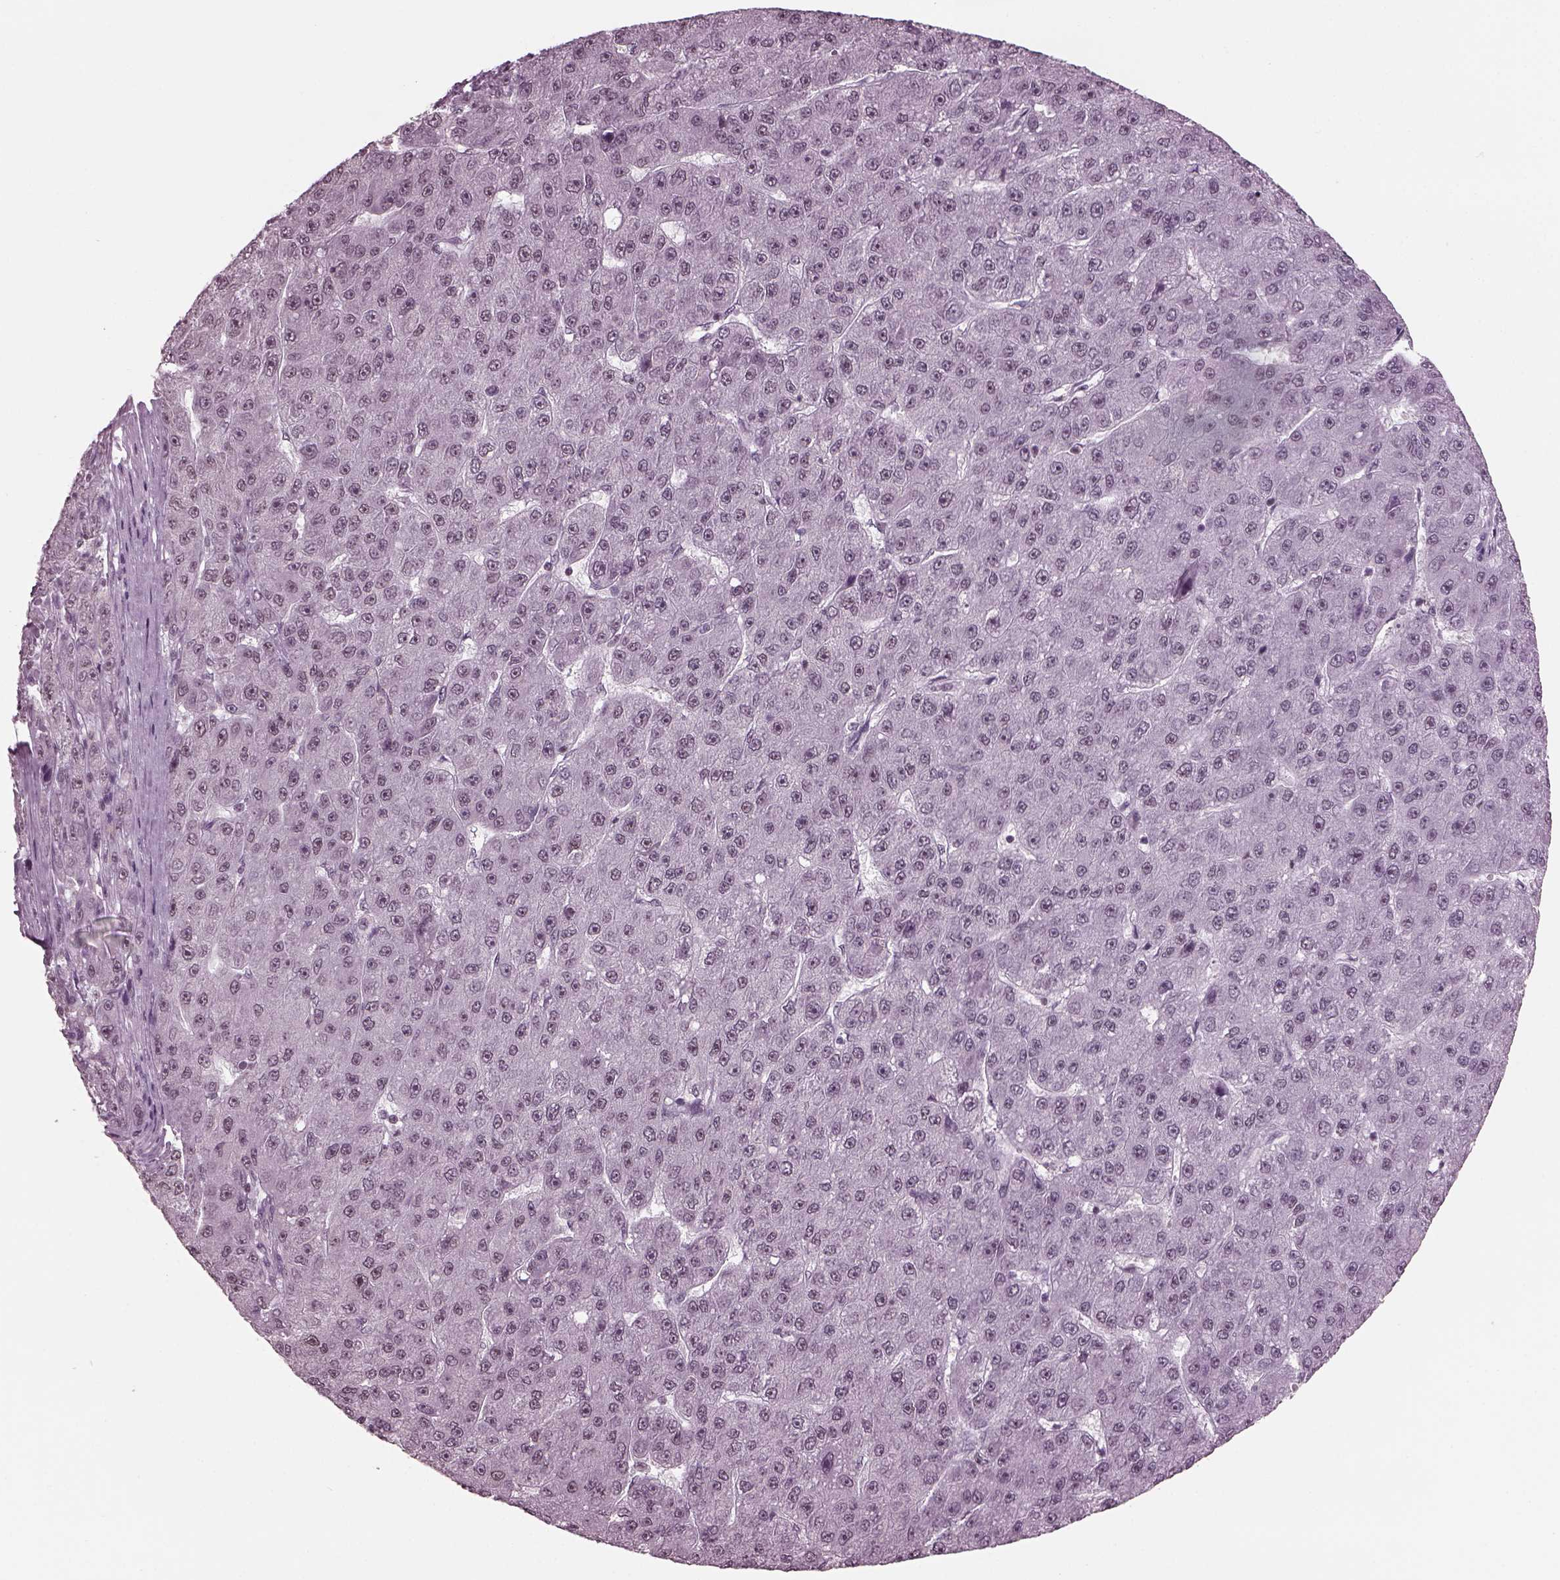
{"staining": {"intensity": "negative", "quantity": "none", "location": "none"}, "tissue": "liver cancer", "cell_type": "Tumor cells", "image_type": "cancer", "snomed": [{"axis": "morphology", "description": "Carcinoma, Hepatocellular, NOS"}, {"axis": "topography", "description": "Liver"}], "caption": "Liver hepatocellular carcinoma stained for a protein using immunohistochemistry exhibits no positivity tumor cells.", "gene": "RUVBL2", "patient": {"sex": "male", "age": 67}}